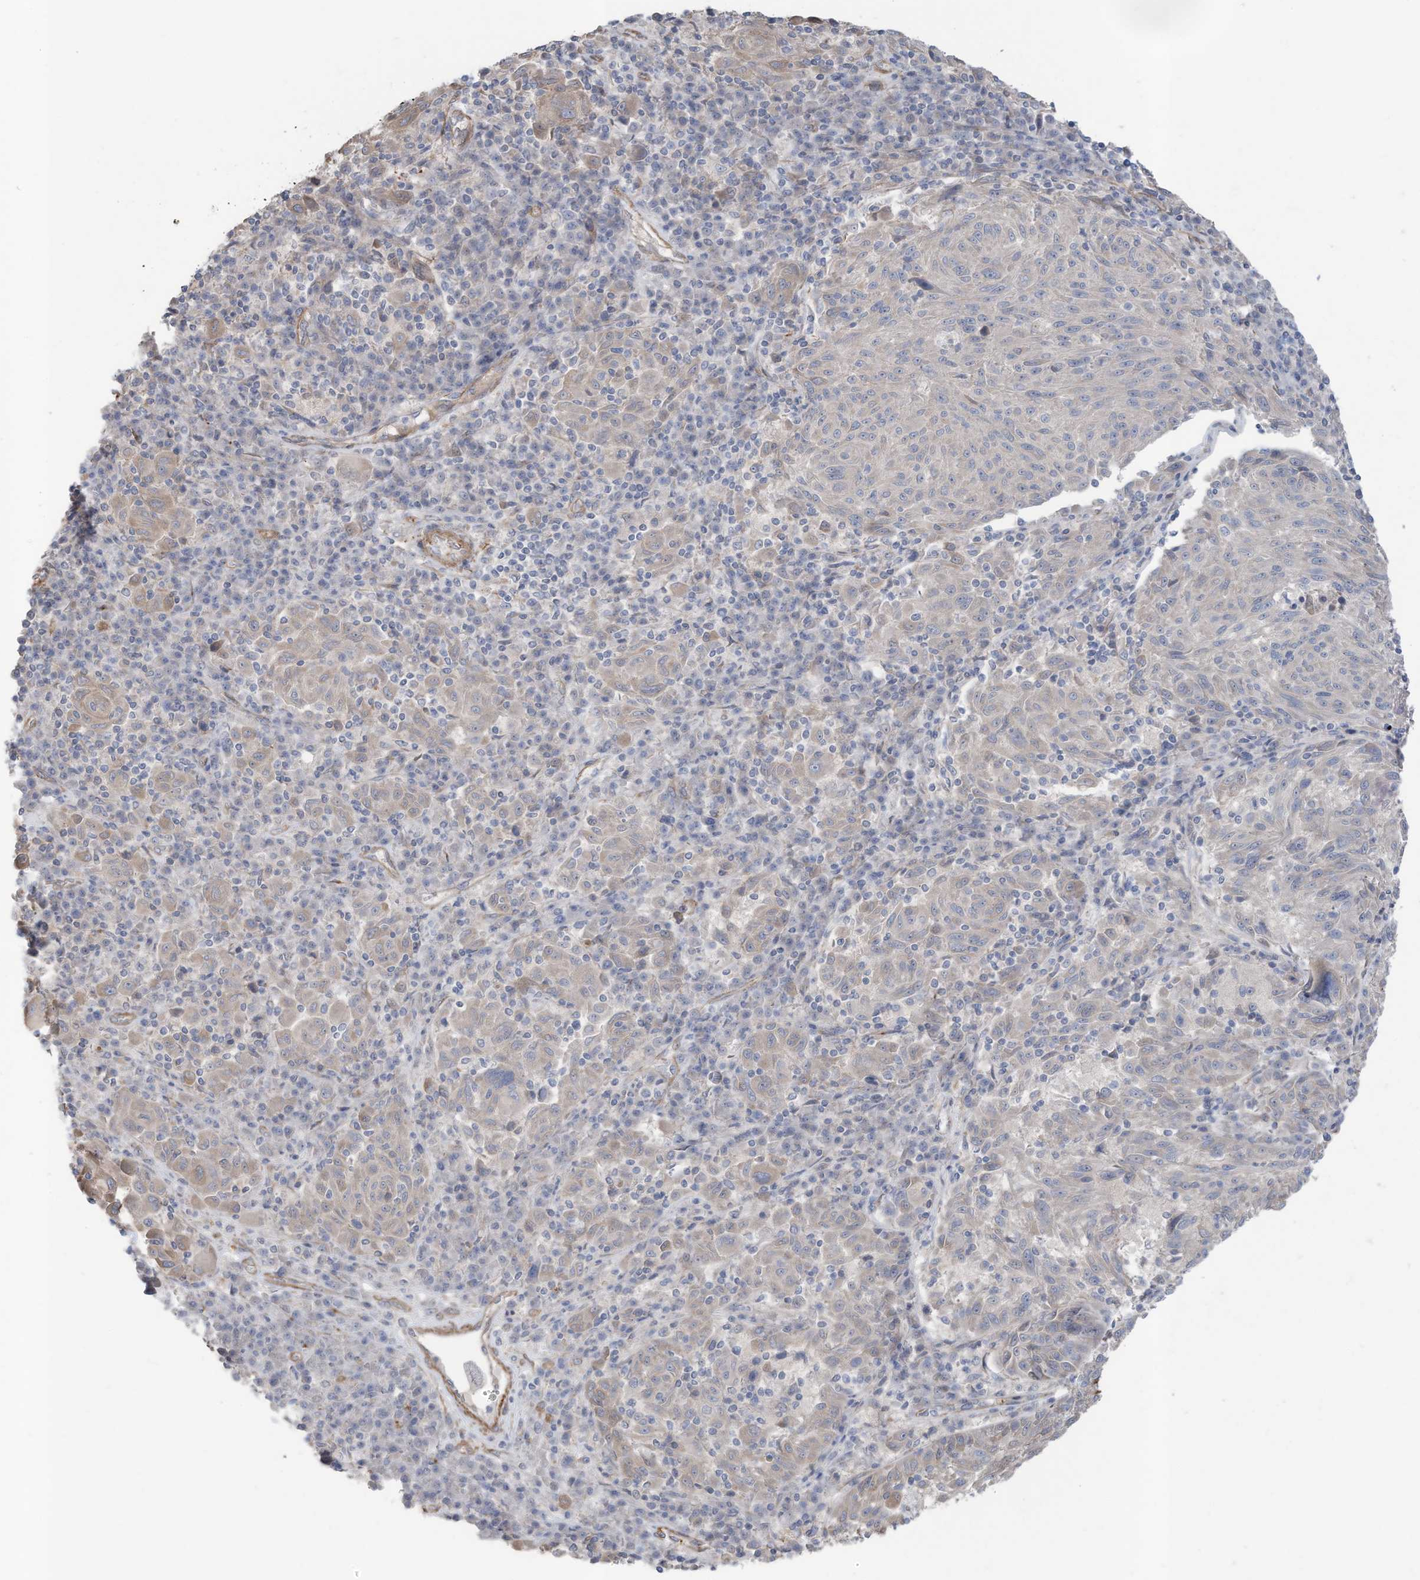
{"staining": {"intensity": "negative", "quantity": "none", "location": "none"}, "tissue": "melanoma", "cell_type": "Tumor cells", "image_type": "cancer", "snomed": [{"axis": "morphology", "description": "Malignant melanoma, NOS"}, {"axis": "topography", "description": "Skin"}], "caption": "High power microscopy photomicrograph of an immunohistochemistry photomicrograph of malignant melanoma, revealing no significant staining in tumor cells. (Stains: DAB IHC with hematoxylin counter stain, Microscopy: brightfield microscopy at high magnification).", "gene": "SLC17A7", "patient": {"sex": "male", "age": 53}}